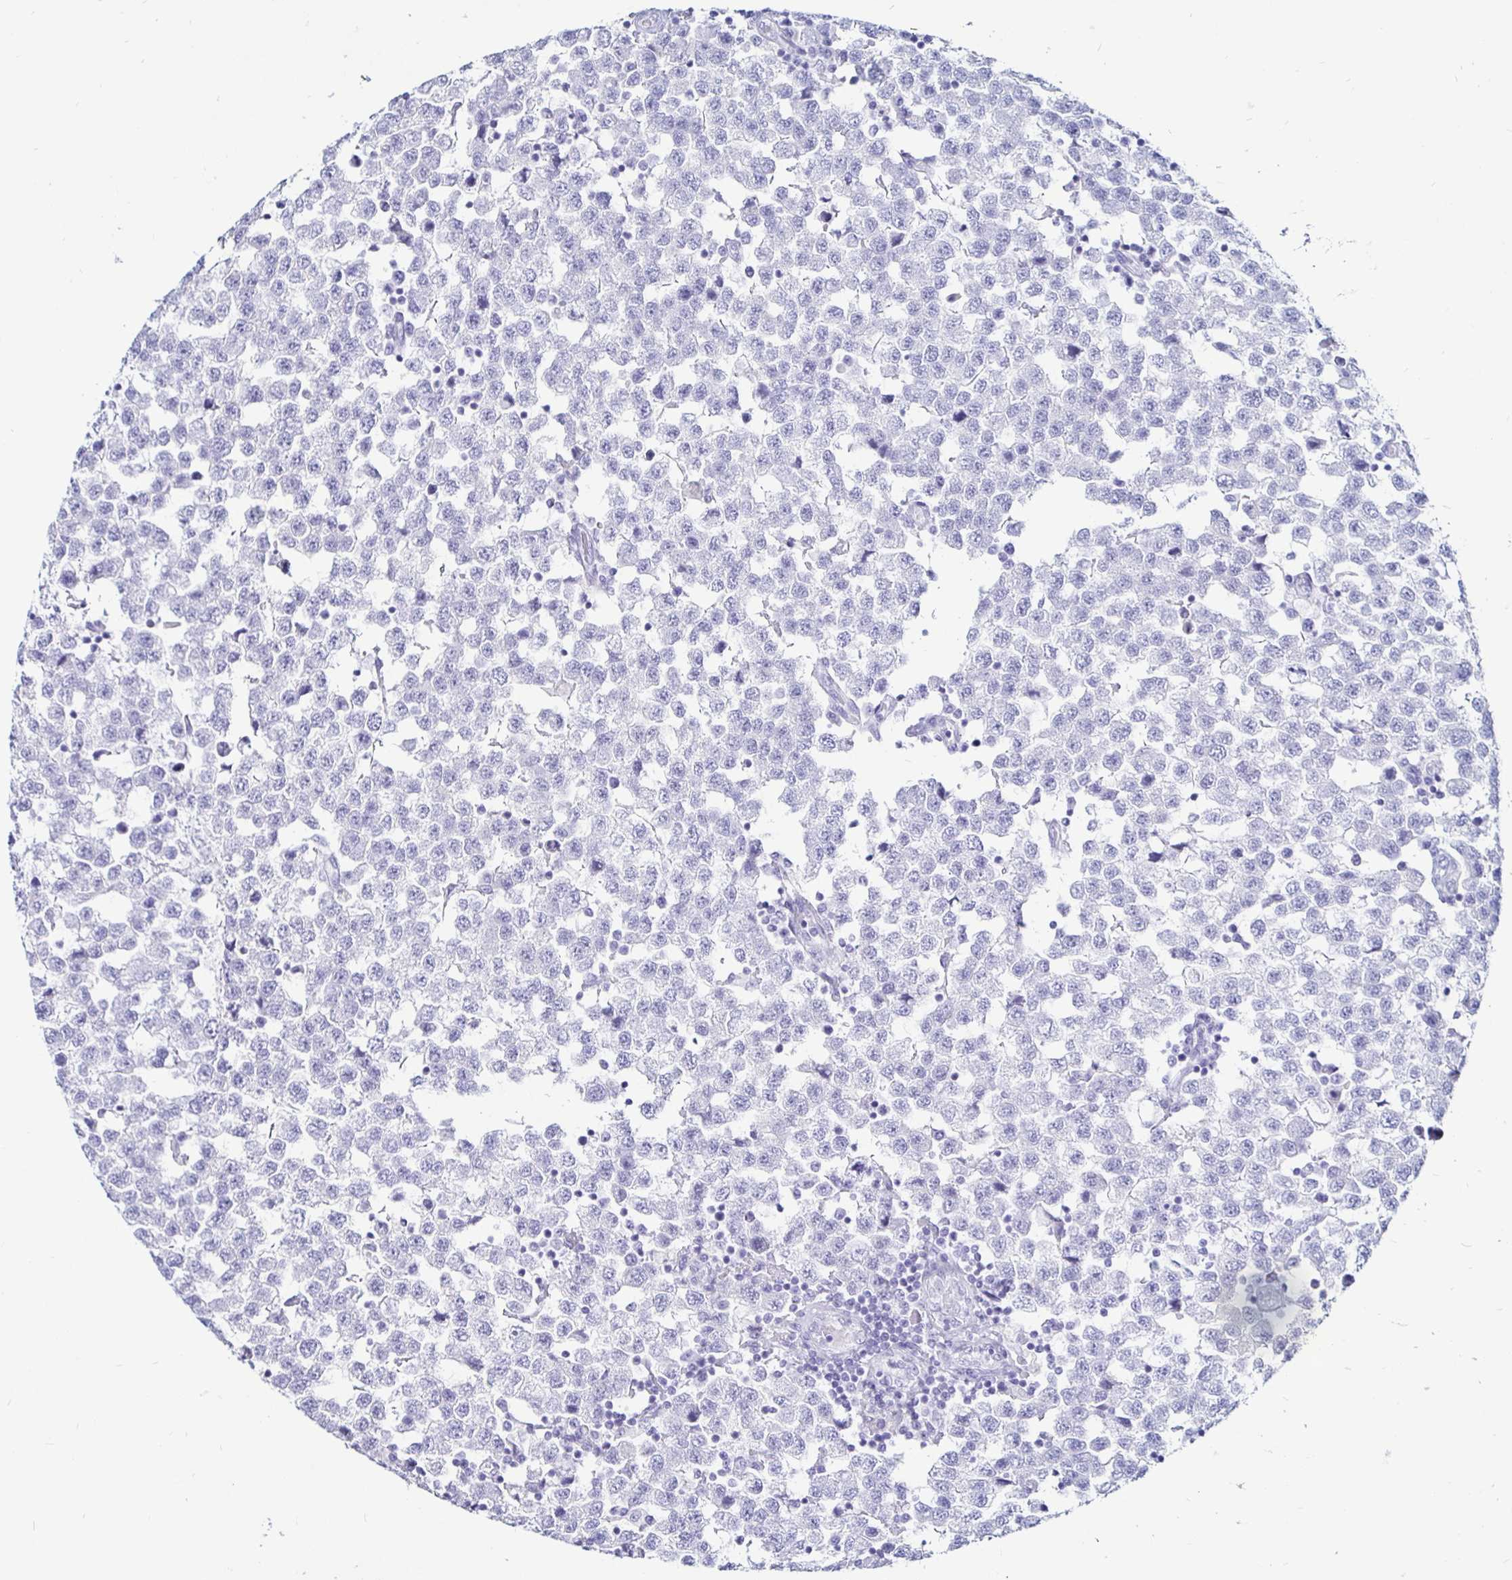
{"staining": {"intensity": "negative", "quantity": "none", "location": "none"}, "tissue": "testis cancer", "cell_type": "Tumor cells", "image_type": "cancer", "snomed": [{"axis": "morphology", "description": "Seminoma, NOS"}, {"axis": "topography", "description": "Testis"}], "caption": "DAB immunohistochemical staining of human seminoma (testis) exhibits no significant expression in tumor cells.", "gene": "TIMP1", "patient": {"sex": "male", "age": 34}}